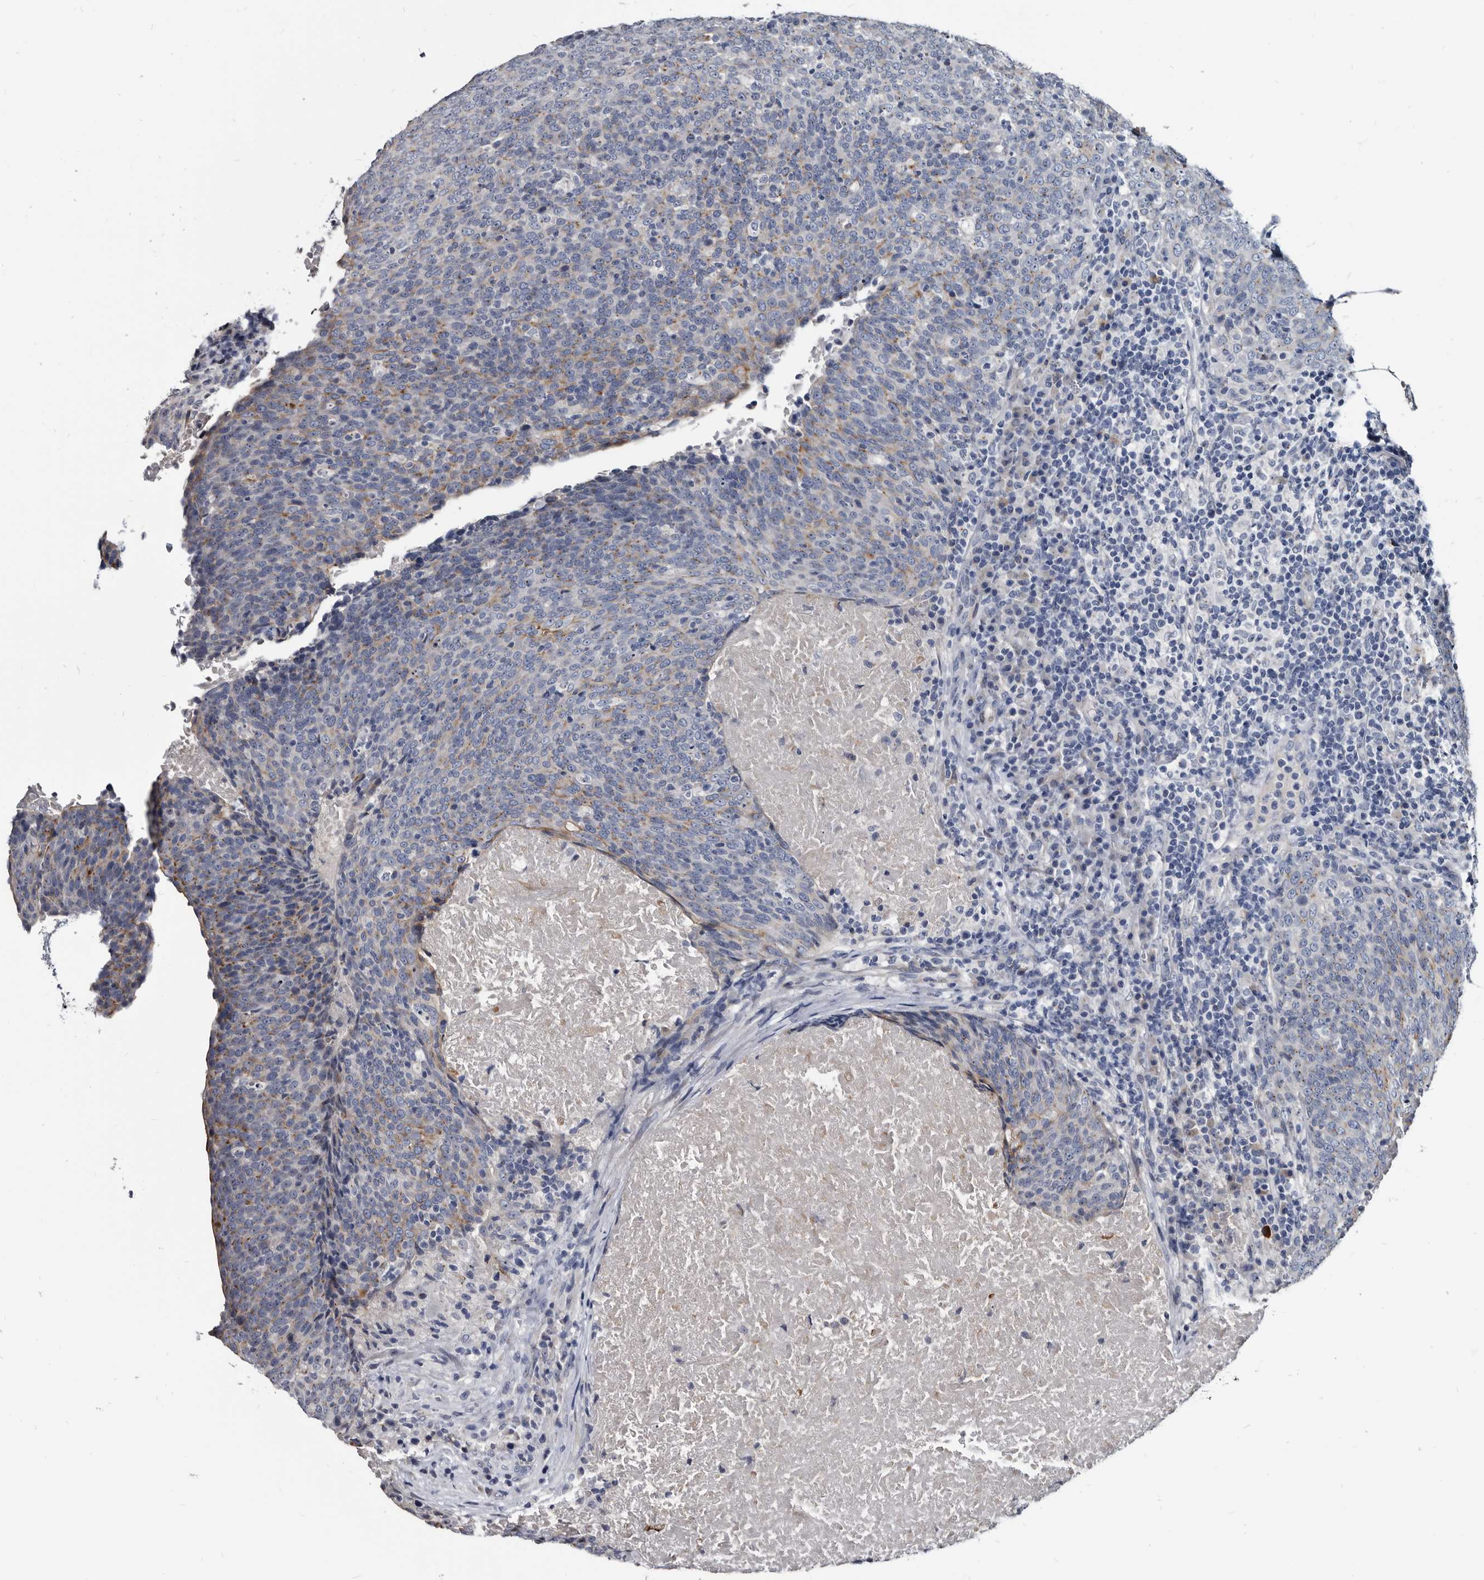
{"staining": {"intensity": "moderate", "quantity": "<25%", "location": "cytoplasmic/membranous"}, "tissue": "head and neck cancer", "cell_type": "Tumor cells", "image_type": "cancer", "snomed": [{"axis": "morphology", "description": "Squamous cell carcinoma, NOS"}, {"axis": "morphology", "description": "Squamous cell carcinoma, metastatic, NOS"}, {"axis": "topography", "description": "Lymph node"}, {"axis": "topography", "description": "Head-Neck"}], "caption": "Protein staining displays moderate cytoplasmic/membranous staining in approximately <25% of tumor cells in head and neck cancer (squamous cell carcinoma). (DAB (3,3'-diaminobenzidine) = brown stain, brightfield microscopy at high magnification).", "gene": "PRSS8", "patient": {"sex": "male", "age": 62}}